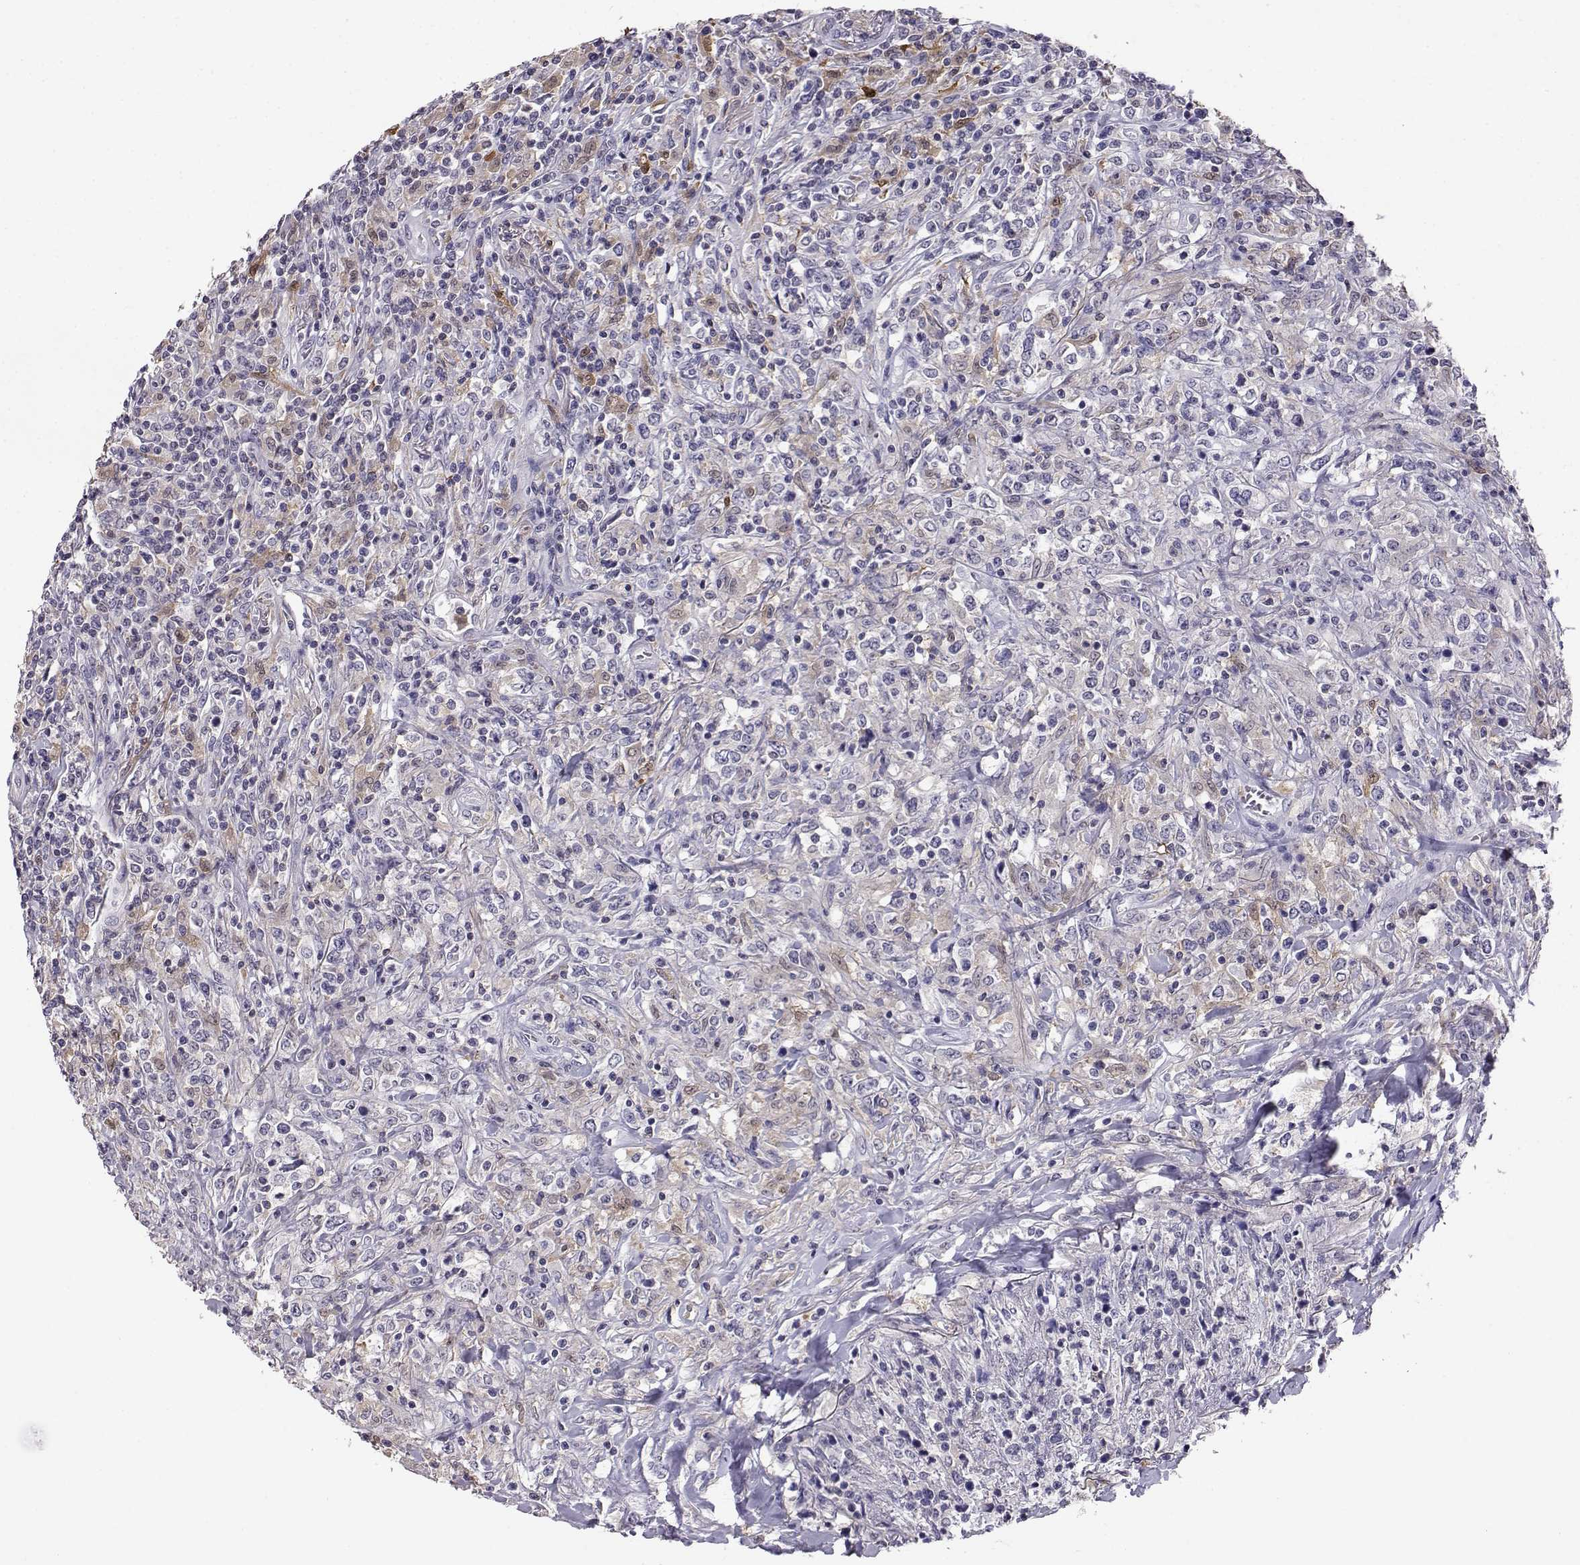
{"staining": {"intensity": "weak", "quantity": "<25%", "location": "cytoplasmic/membranous"}, "tissue": "lymphoma", "cell_type": "Tumor cells", "image_type": "cancer", "snomed": [{"axis": "morphology", "description": "Malignant lymphoma, non-Hodgkin's type, High grade"}, {"axis": "topography", "description": "Lung"}], "caption": "High-grade malignant lymphoma, non-Hodgkin's type was stained to show a protein in brown. There is no significant expression in tumor cells.", "gene": "AKR1B1", "patient": {"sex": "male", "age": 79}}